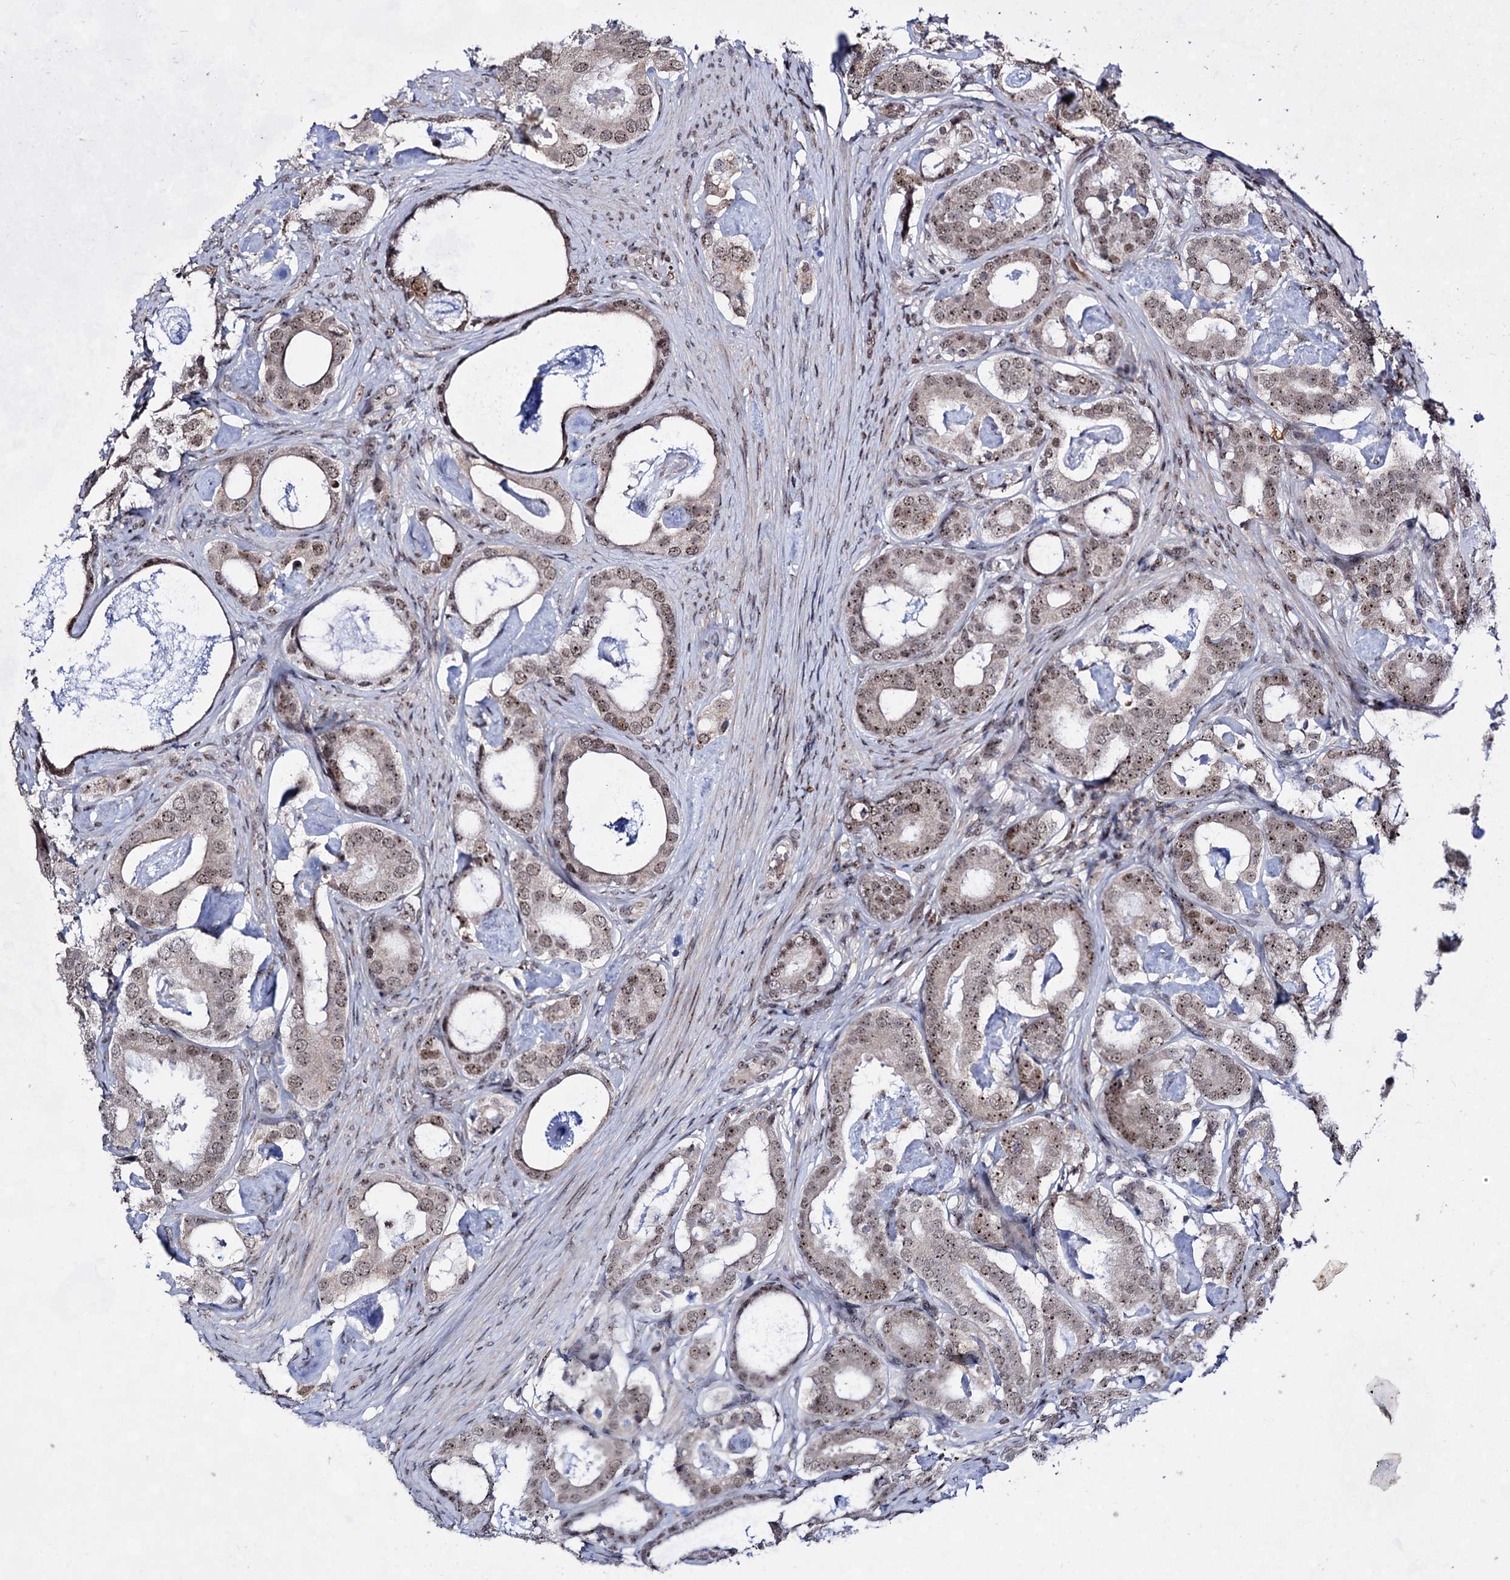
{"staining": {"intensity": "moderate", "quantity": ">75%", "location": "nuclear"}, "tissue": "prostate cancer", "cell_type": "Tumor cells", "image_type": "cancer", "snomed": [{"axis": "morphology", "description": "Adenocarcinoma, Low grade"}, {"axis": "topography", "description": "Prostate"}], "caption": "Immunohistochemical staining of human prostate cancer (low-grade adenocarcinoma) displays medium levels of moderate nuclear positivity in about >75% of tumor cells.", "gene": "EXOSC10", "patient": {"sex": "male", "age": 71}}